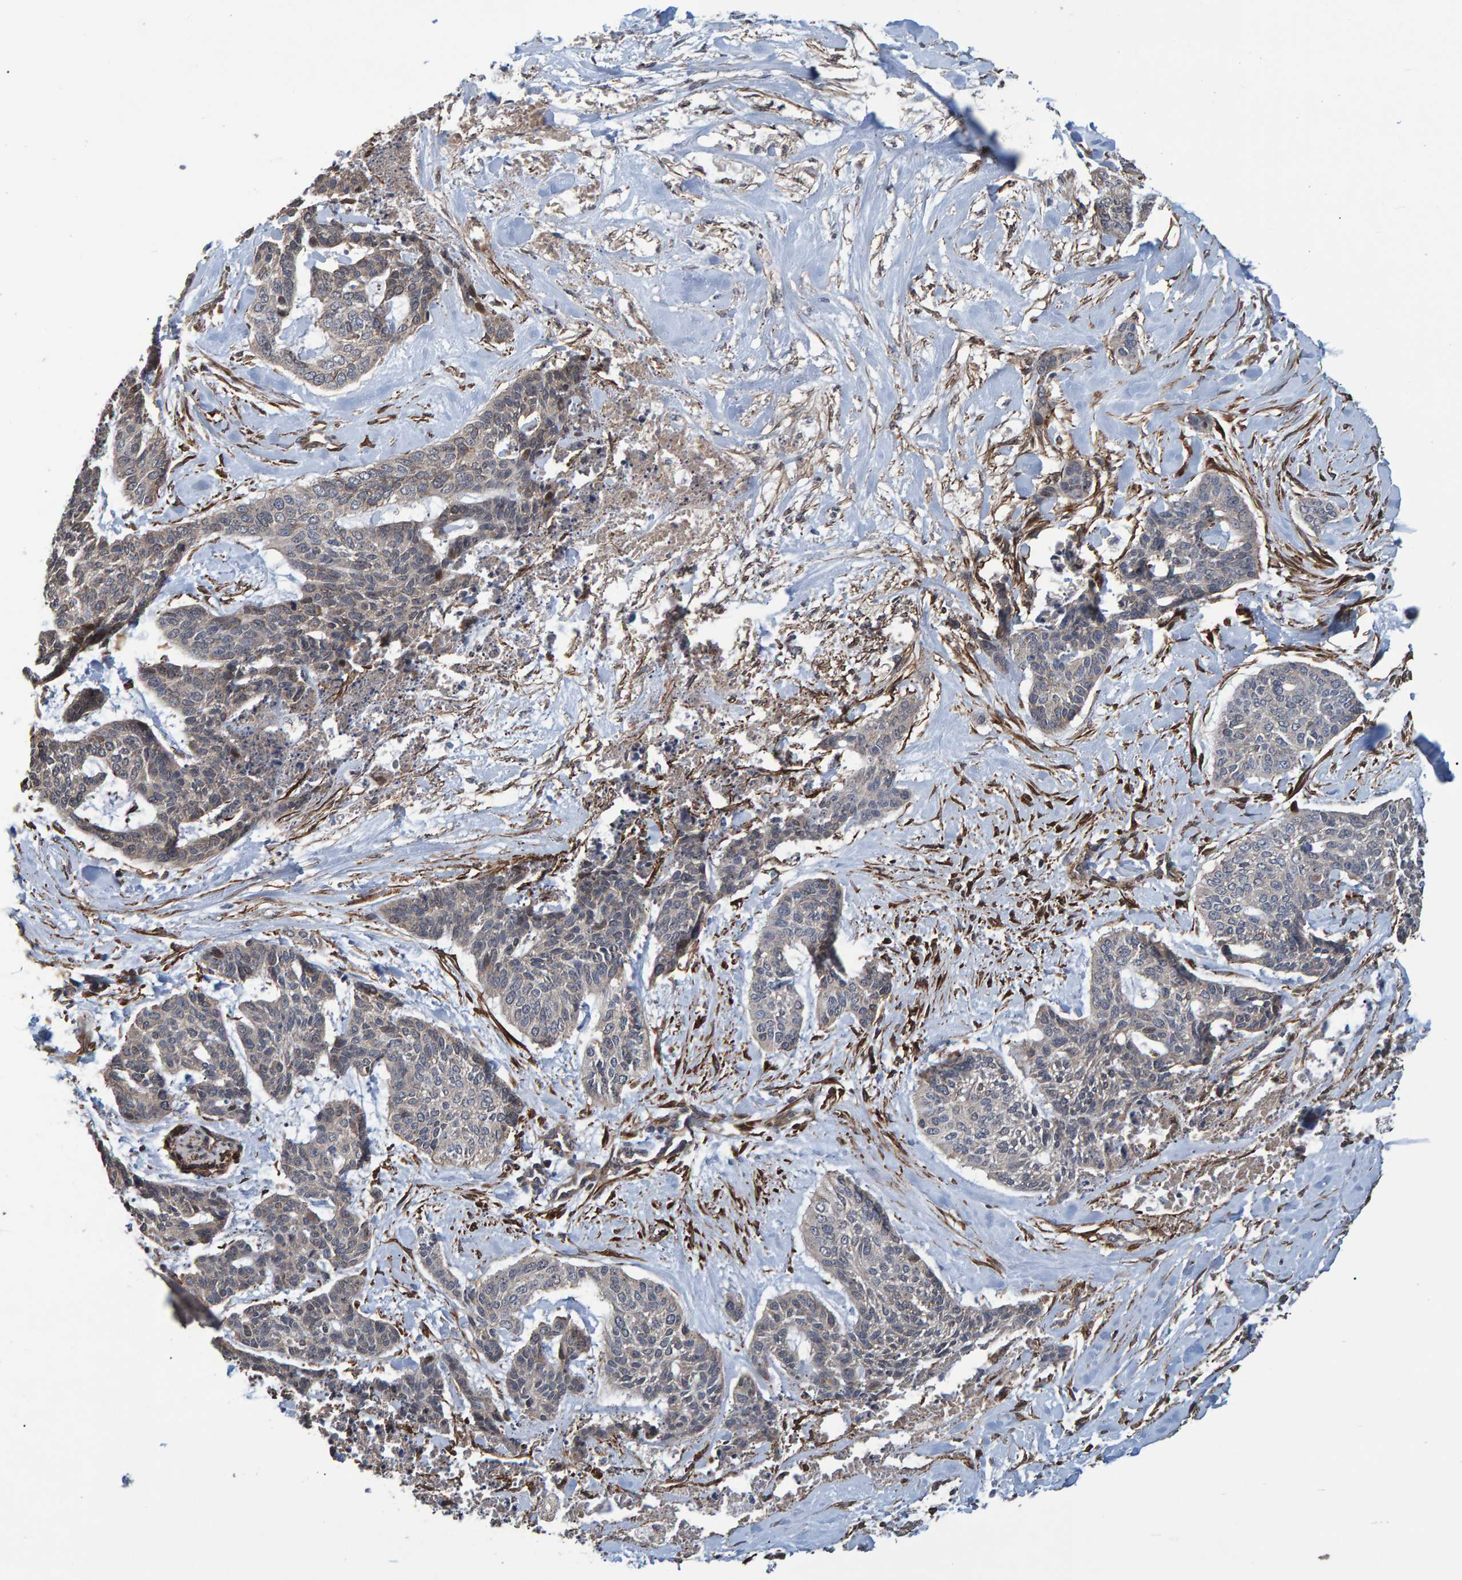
{"staining": {"intensity": "negative", "quantity": "none", "location": "none"}, "tissue": "skin cancer", "cell_type": "Tumor cells", "image_type": "cancer", "snomed": [{"axis": "morphology", "description": "Basal cell carcinoma"}, {"axis": "topography", "description": "Skin"}], "caption": "The histopathology image shows no staining of tumor cells in basal cell carcinoma (skin). The staining was performed using DAB (3,3'-diaminobenzidine) to visualize the protein expression in brown, while the nuclei were stained in blue with hematoxylin (Magnification: 20x).", "gene": "SLIT2", "patient": {"sex": "female", "age": 64}}